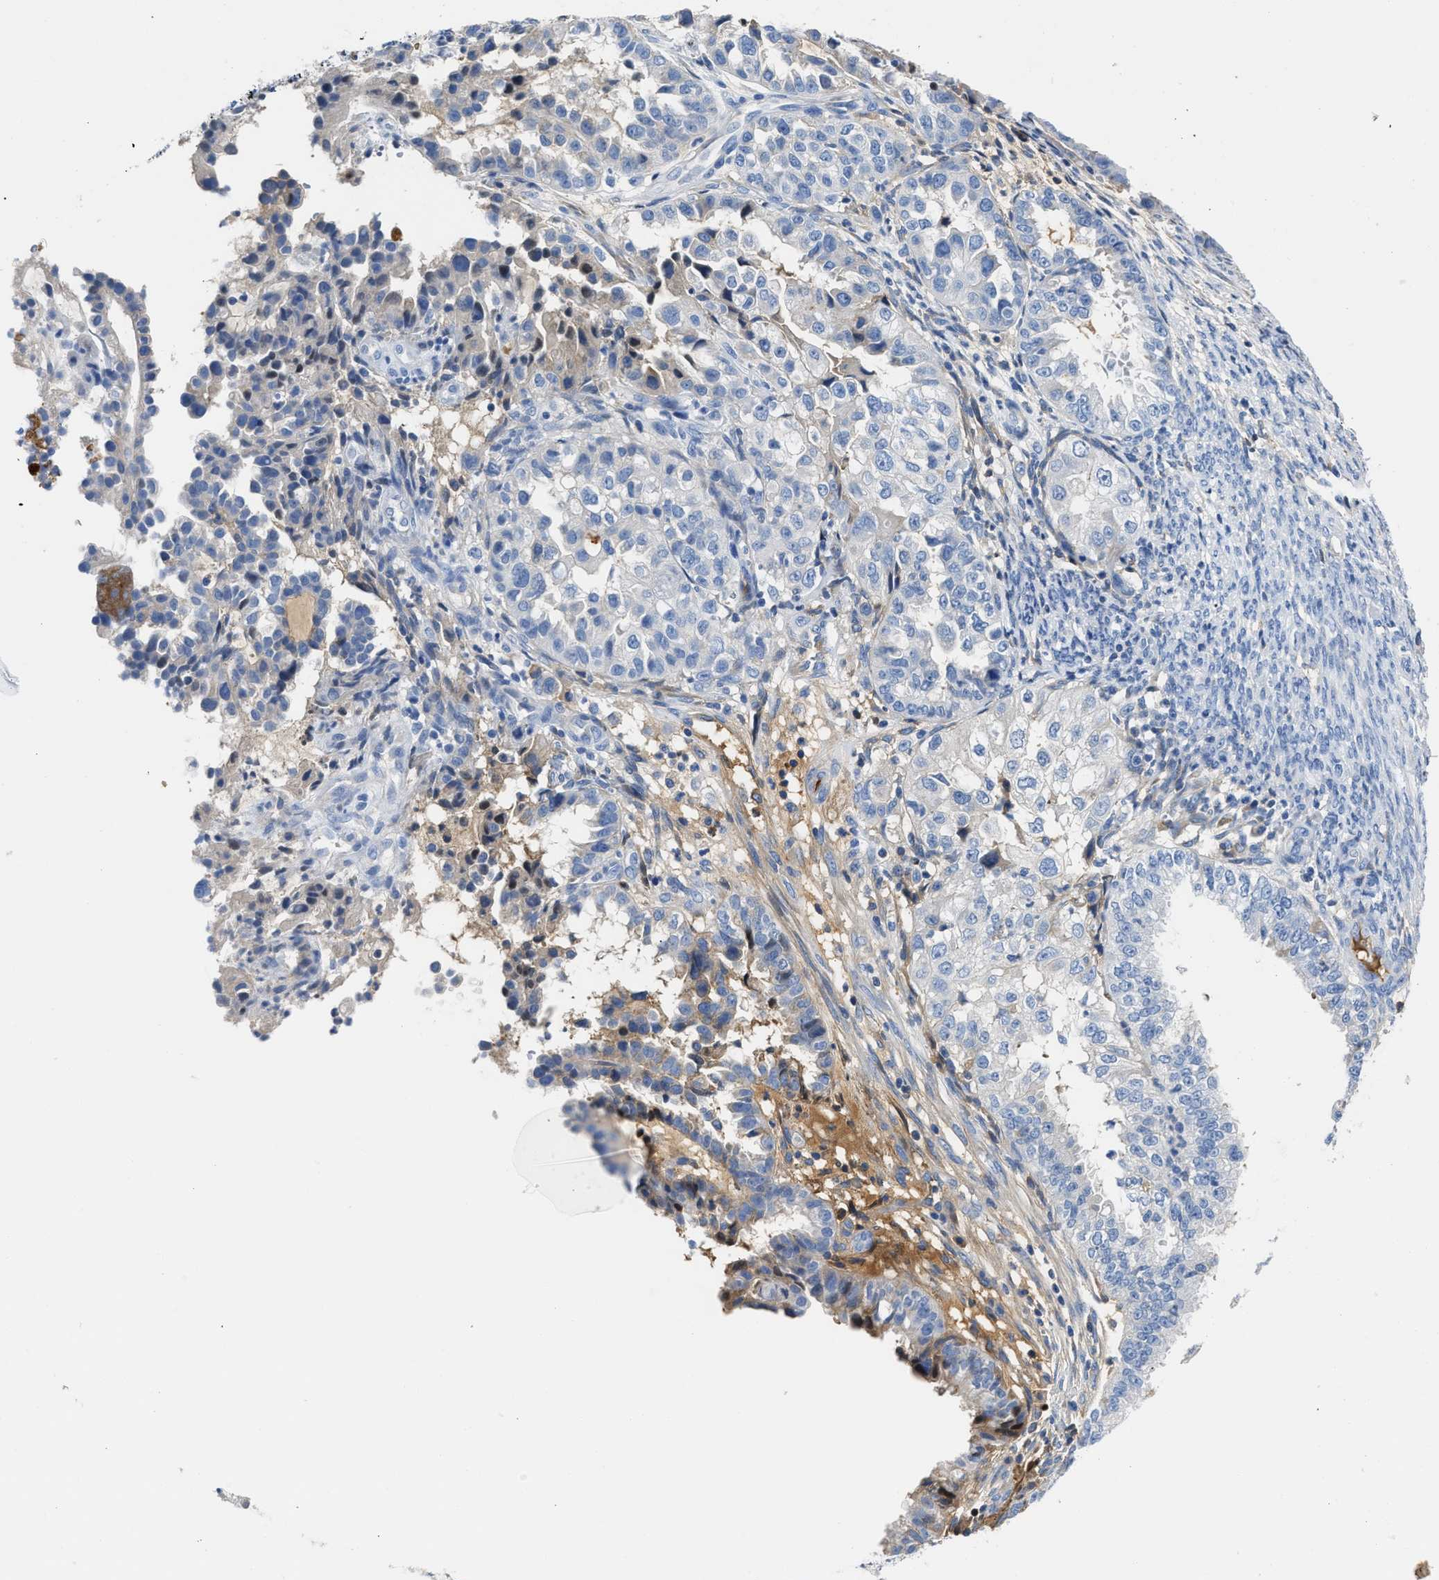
{"staining": {"intensity": "negative", "quantity": "none", "location": "none"}, "tissue": "endometrial cancer", "cell_type": "Tumor cells", "image_type": "cancer", "snomed": [{"axis": "morphology", "description": "Adenocarcinoma, NOS"}, {"axis": "topography", "description": "Endometrium"}], "caption": "Image shows no protein expression in tumor cells of endometrial cancer tissue.", "gene": "GC", "patient": {"sex": "female", "age": 85}}